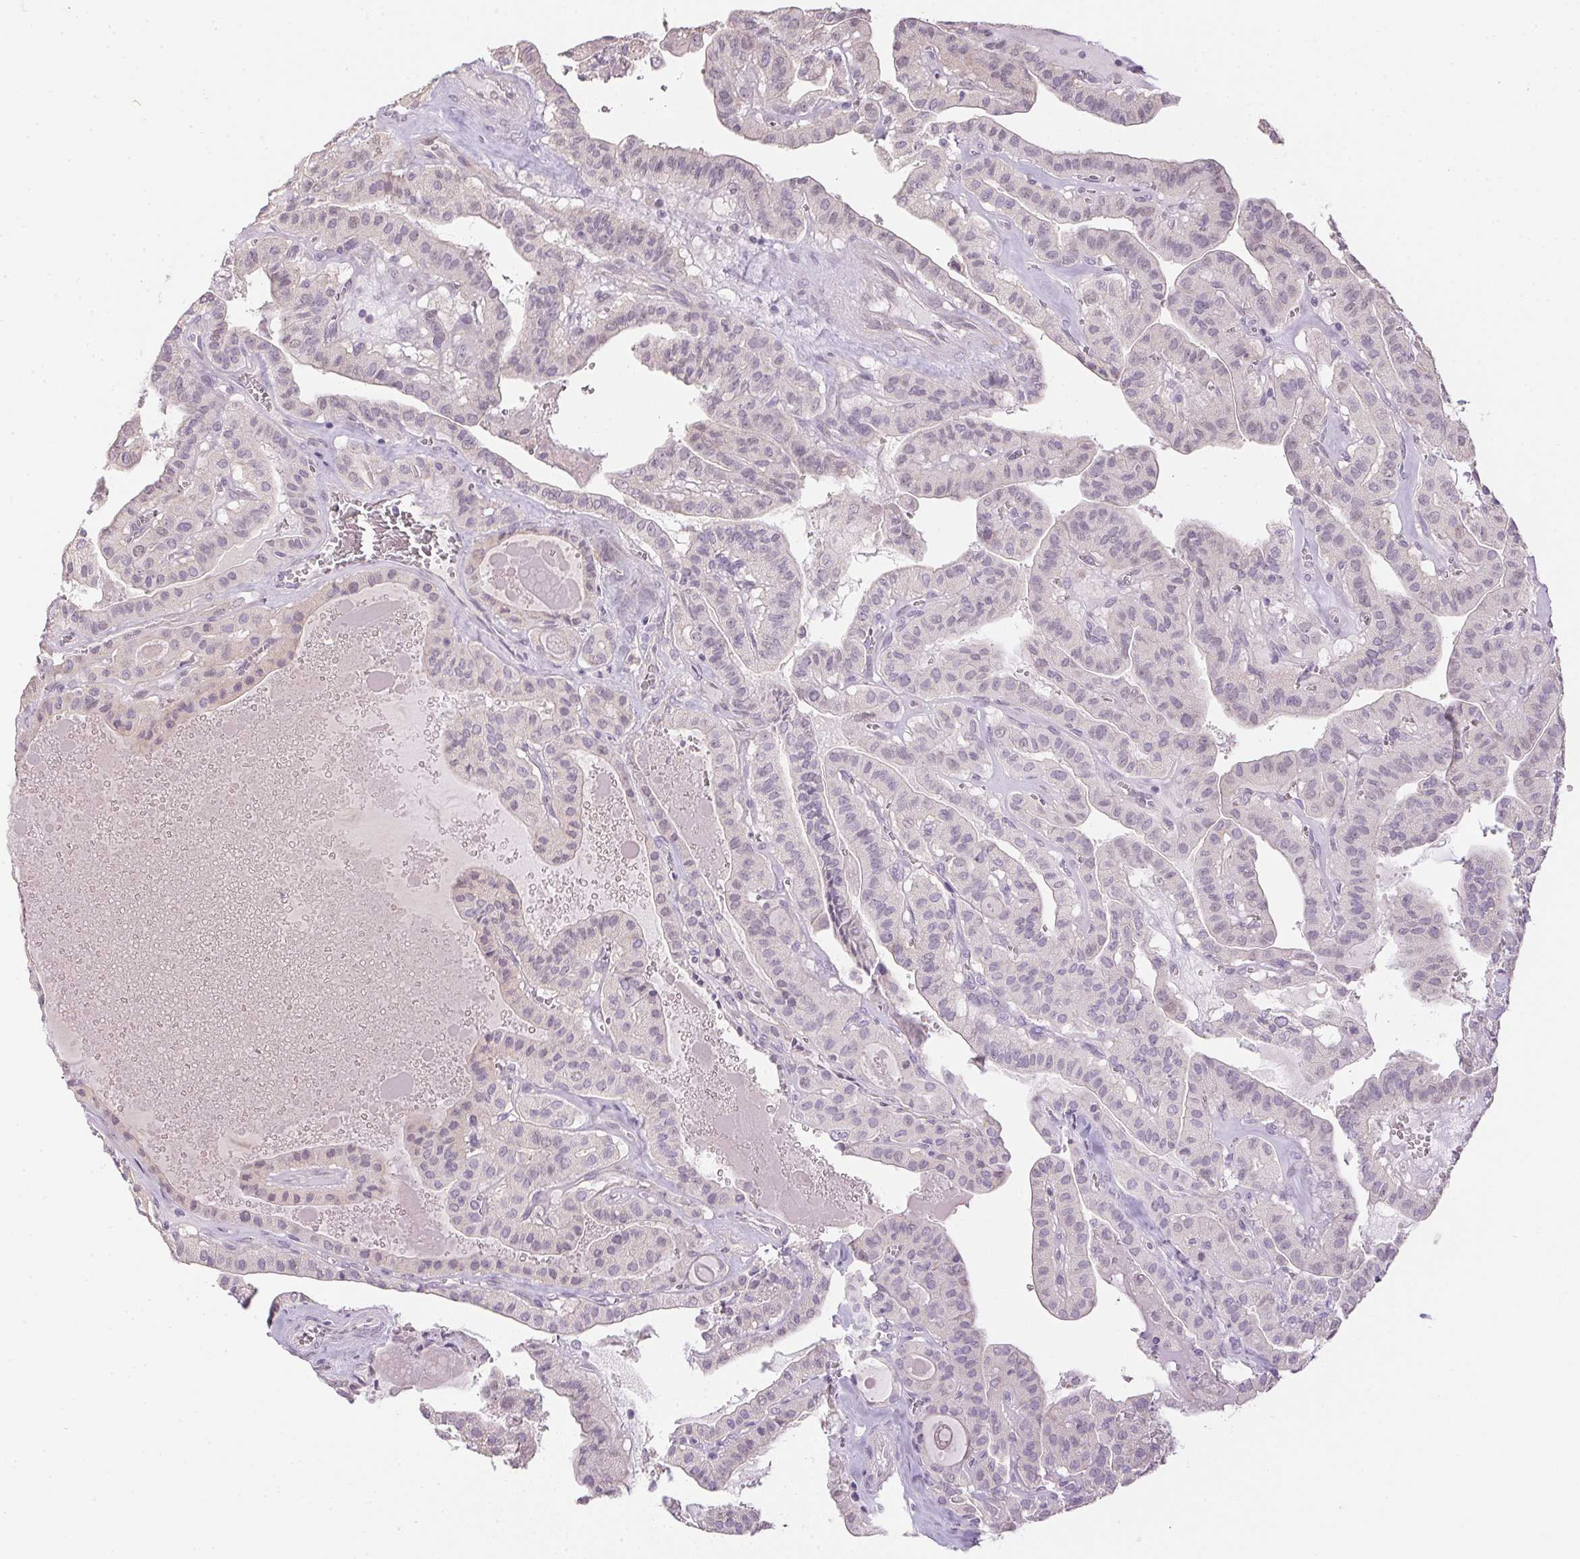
{"staining": {"intensity": "negative", "quantity": "none", "location": "none"}, "tissue": "thyroid cancer", "cell_type": "Tumor cells", "image_type": "cancer", "snomed": [{"axis": "morphology", "description": "Papillary adenocarcinoma, NOS"}, {"axis": "topography", "description": "Thyroid gland"}], "caption": "The image reveals no staining of tumor cells in thyroid cancer.", "gene": "CTCFL", "patient": {"sex": "male", "age": 52}}